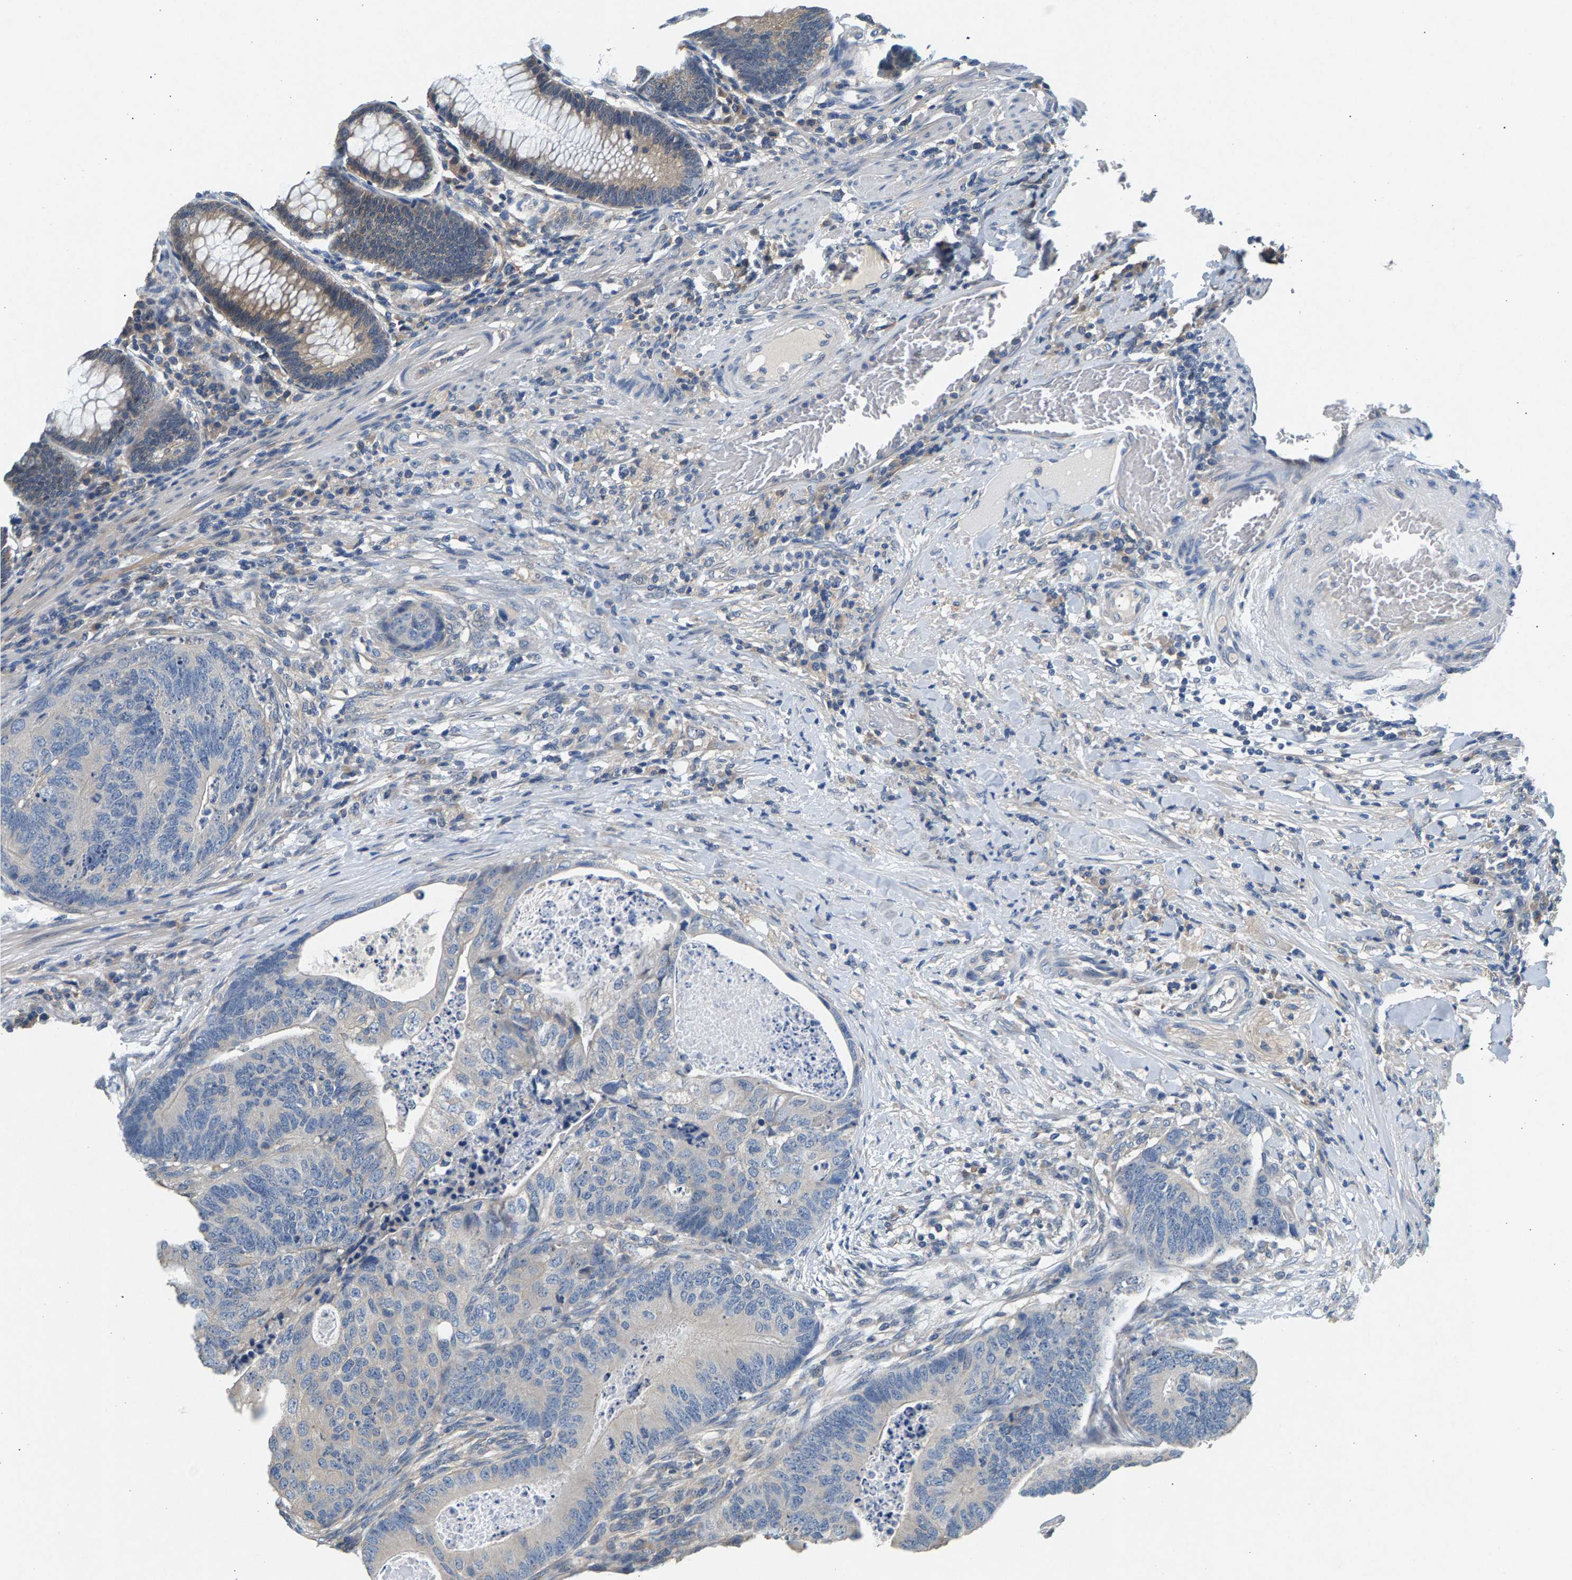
{"staining": {"intensity": "negative", "quantity": "none", "location": "none"}, "tissue": "colorectal cancer", "cell_type": "Tumor cells", "image_type": "cancer", "snomed": [{"axis": "morphology", "description": "Adenocarcinoma, NOS"}, {"axis": "topography", "description": "Colon"}], "caption": "IHC of human colorectal cancer reveals no staining in tumor cells.", "gene": "NT5C", "patient": {"sex": "female", "age": 67}}